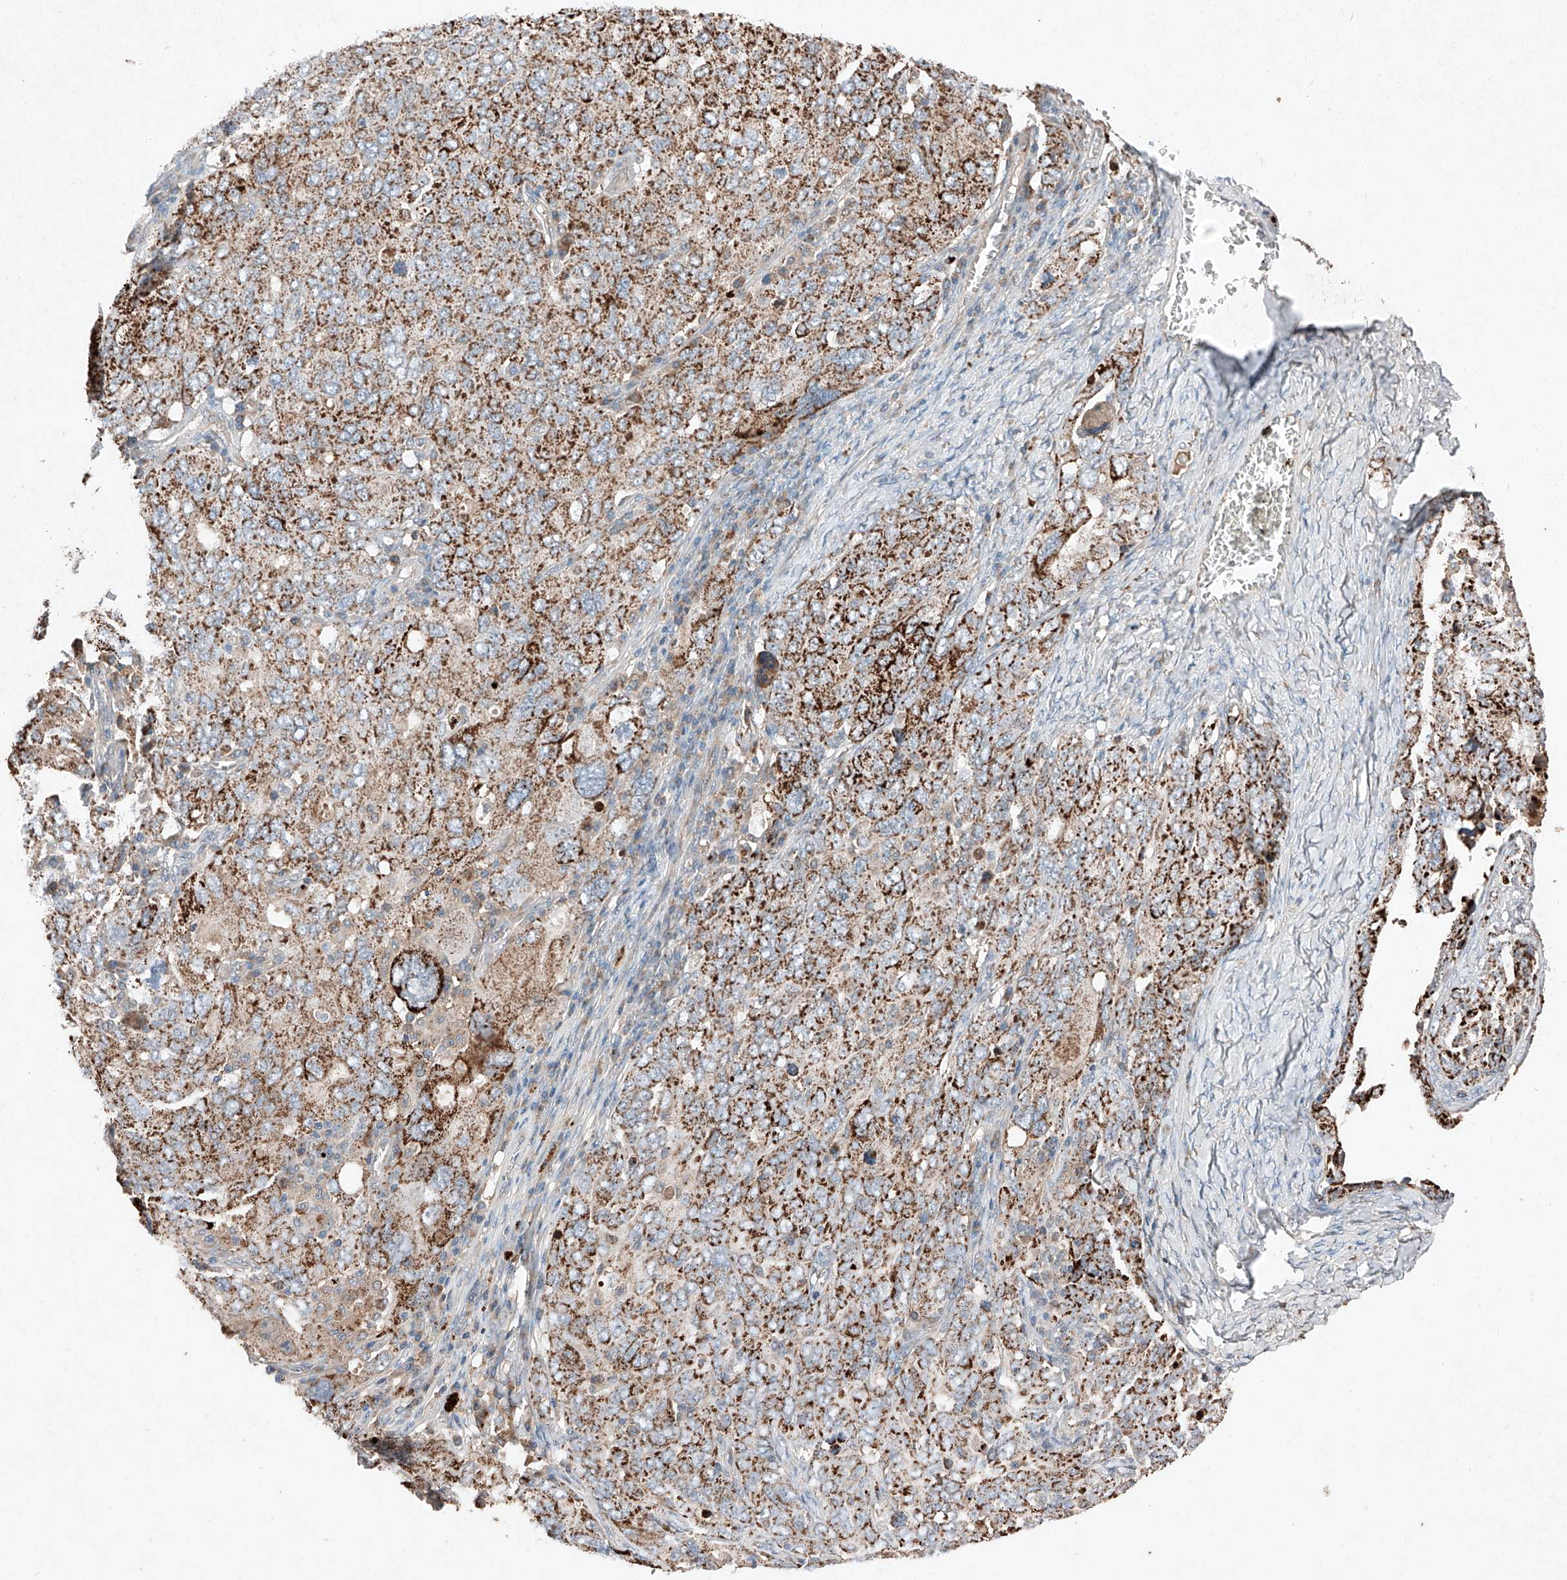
{"staining": {"intensity": "strong", "quantity": ">75%", "location": "cytoplasmic/membranous"}, "tissue": "ovarian cancer", "cell_type": "Tumor cells", "image_type": "cancer", "snomed": [{"axis": "morphology", "description": "Carcinoma, endometroid"}, {"axis": "topography", "description": "Ovary"}], "caption": "Immunohistochemistry (IHC) of ovarian cancer (endometroid carcinoma) displays high levels of strong cytoplasmic/membranous staining in approximately >75% of tumor cells.", "gene": "RUSC1", "patient": {"sex": "female", "age": 62}}